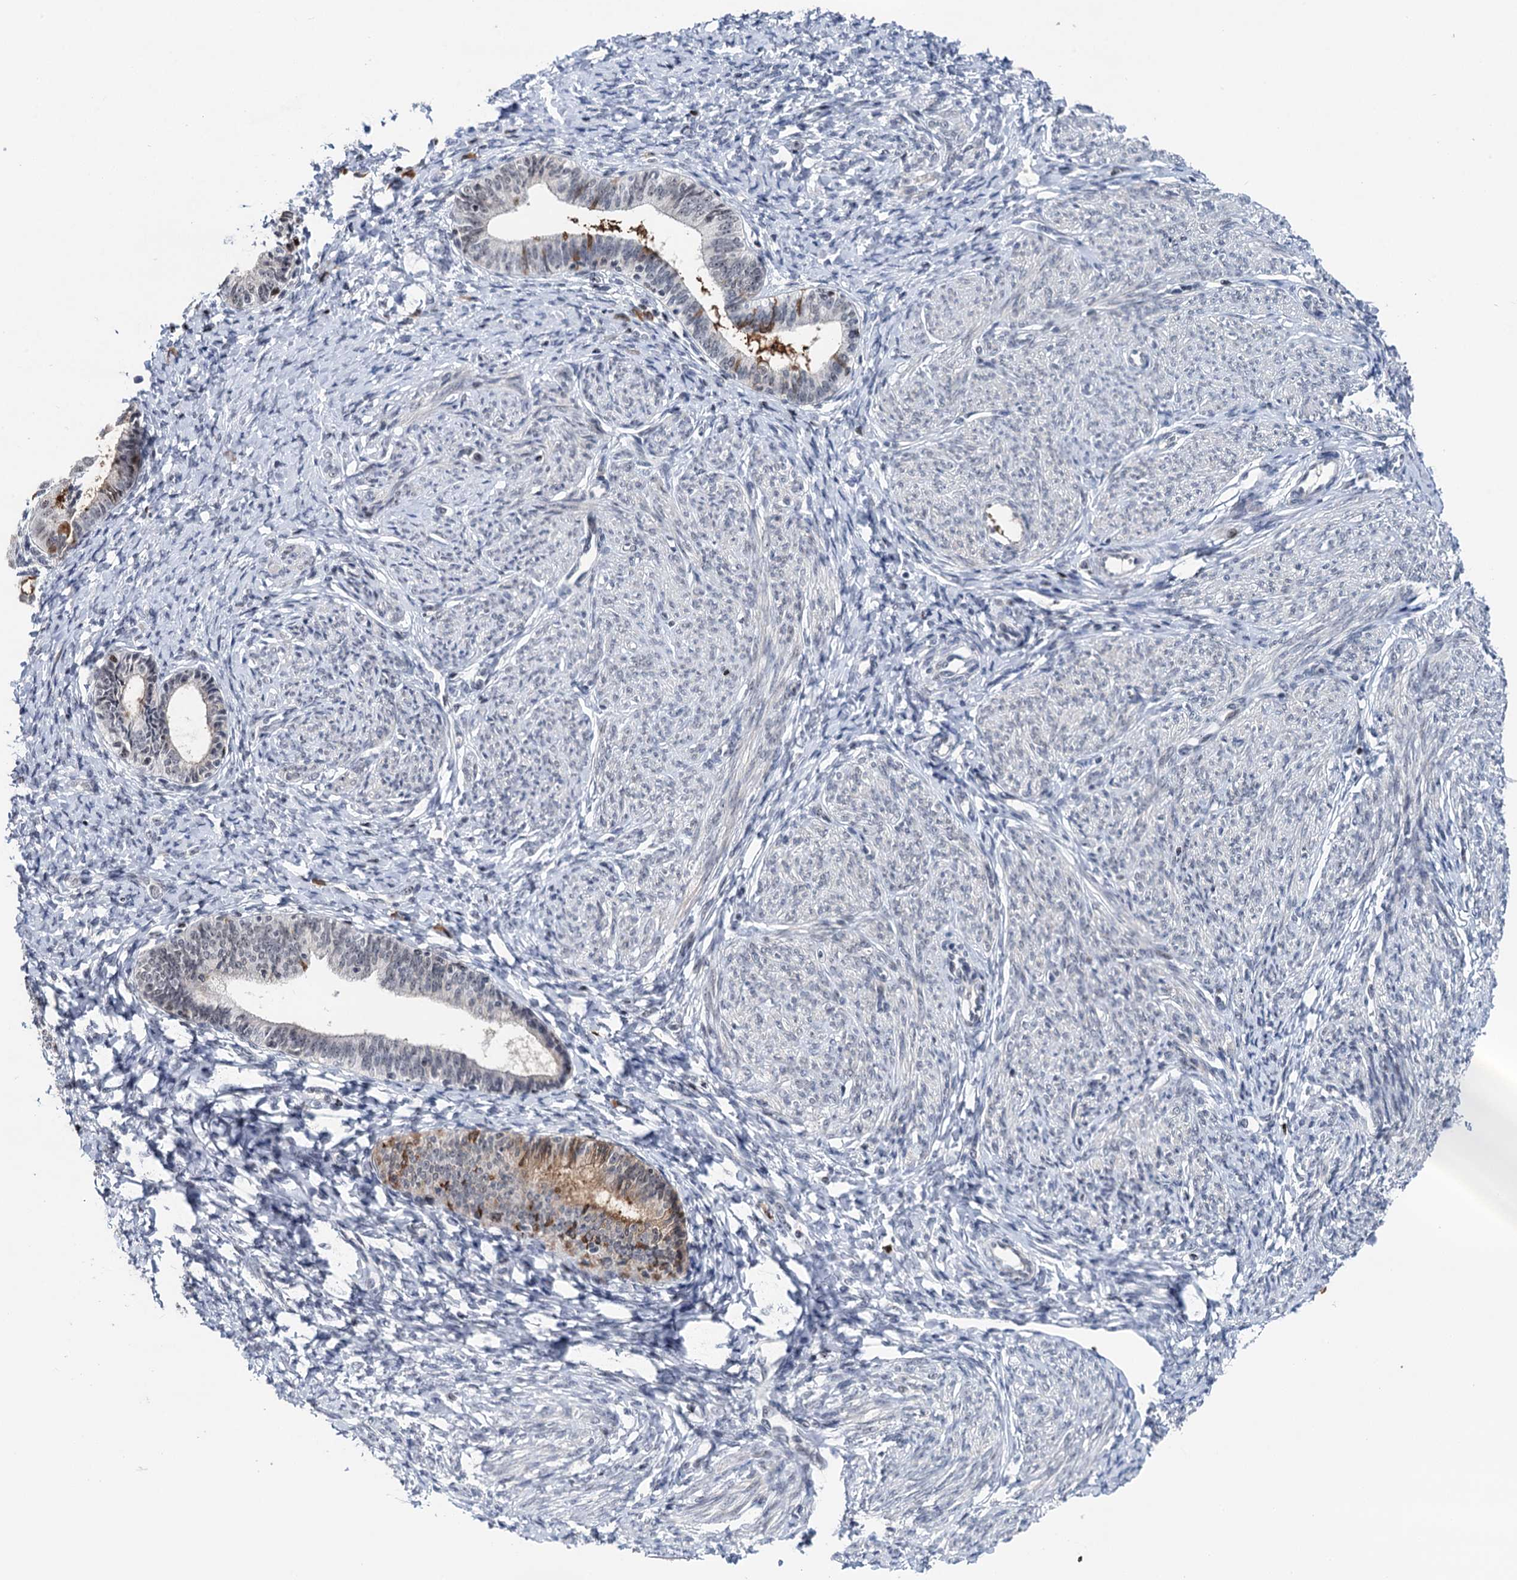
{"staining": {"intensity": "weak", "quantity": "<25%", "location": "nuclear"}, "tissue": "endometrium", "cell_type": "Cells in endometrial stroma", "image_type": "normal", "snomed": [{"axis": "morphology", "description": "Normal tissue, NOS"}, {"axis": "topography", "description": "Endometrium"}], "caption": "IHC of normal human endometrium demonstrates no positivity in cells in endometrial stroma.", "gene": "ZCCHC10", "patient": {"sex": "female", "age": 72}}